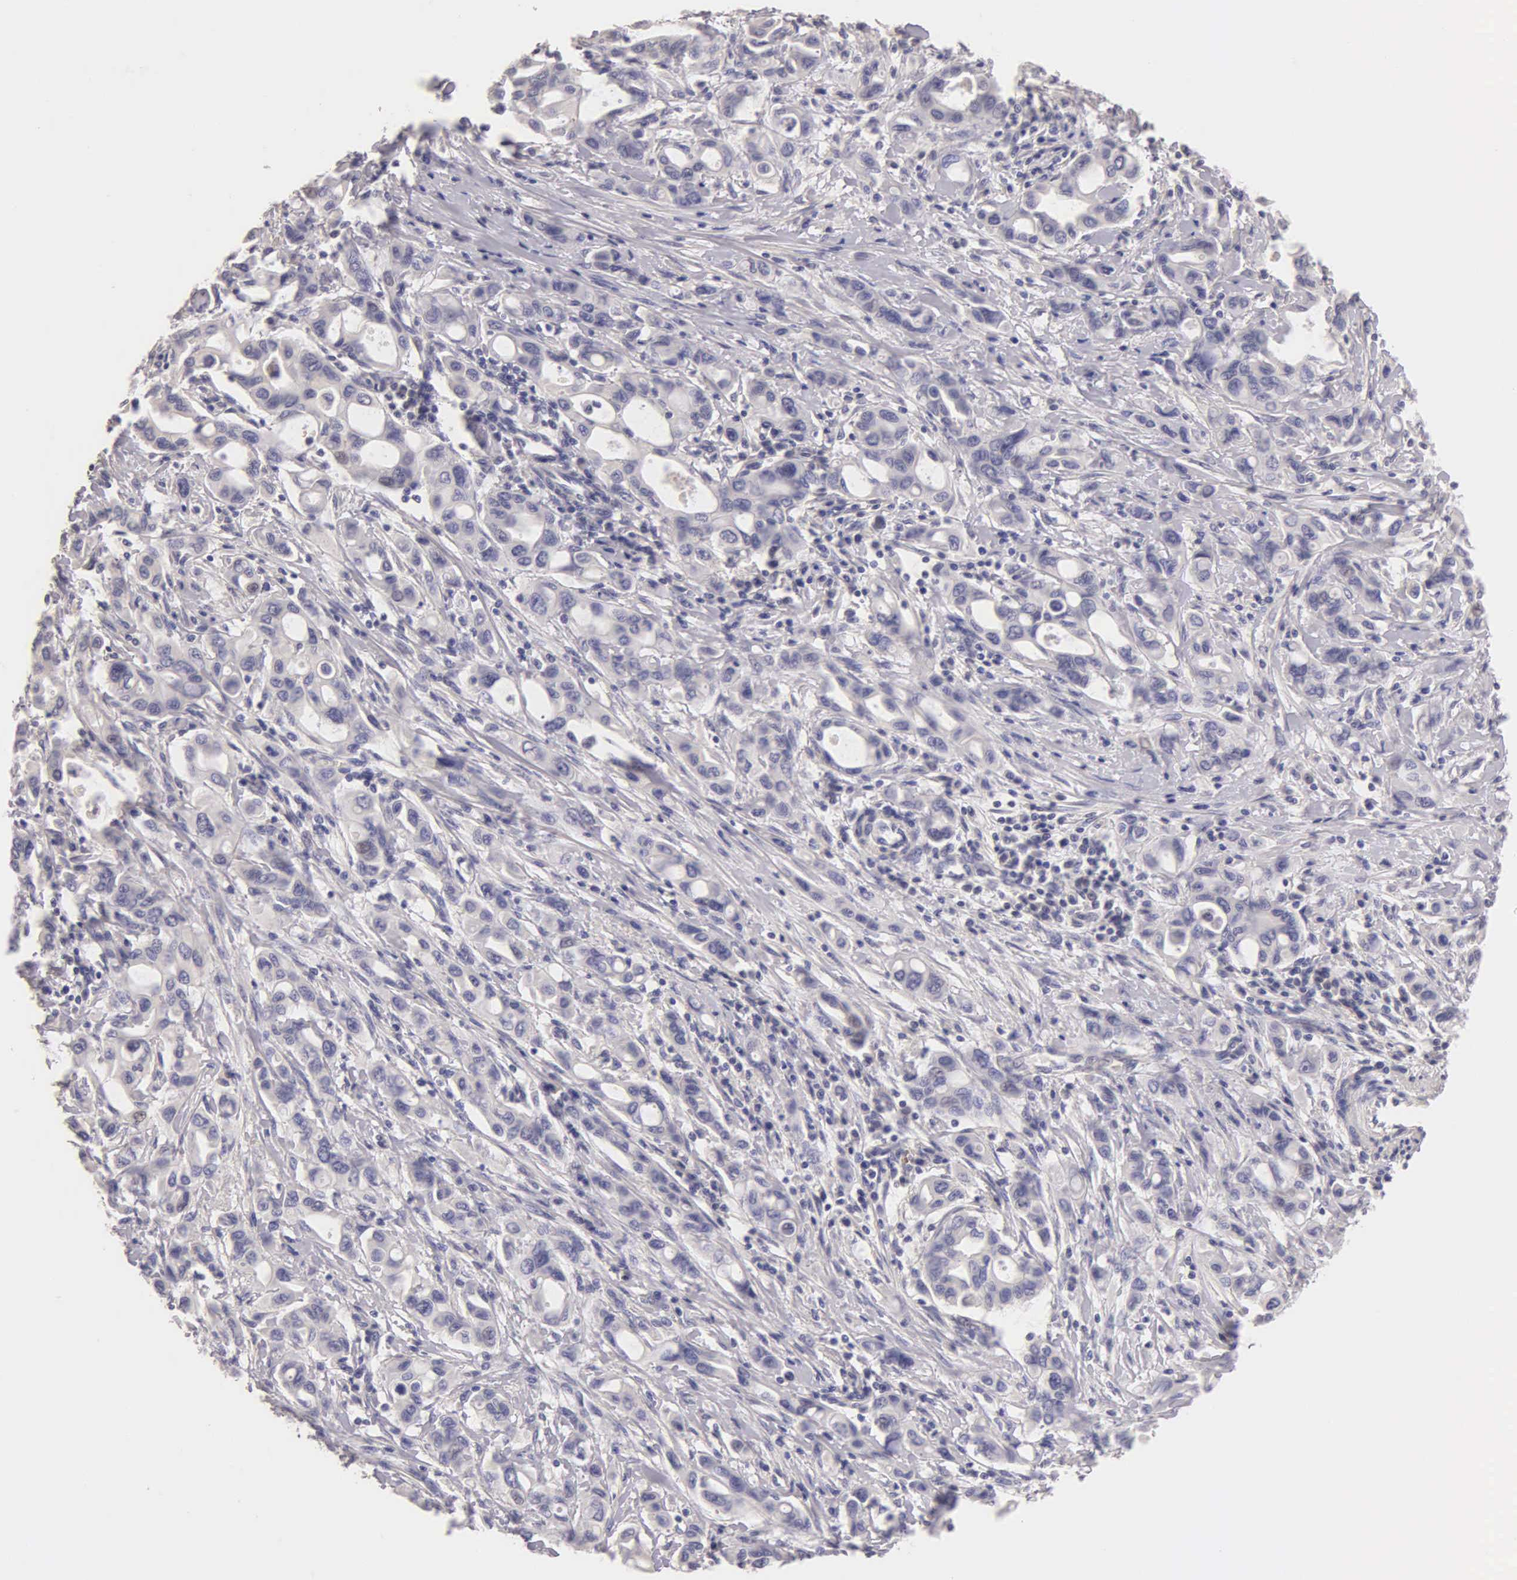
{"staining": {"intensity": "negative", "quantity": "none", "location": "none"}, "tissue": "pancreatic cancer", "cell_type": "Tumor cells", "image_type": "cancer", "snomed": [{"axis": "morphology", "description": "Adenocarcinoma, NOS"}, {"axis": "topography", "description": "Pancreas"}], "caption": "Immunohistochemistry photomicrograph of neoplastic tissue: human pancreatic cancer stained with DAB reveals no significant protein staining in tumor cells.", "gene": "ESR1", "patient": {"sex": "female", "age": 57}}